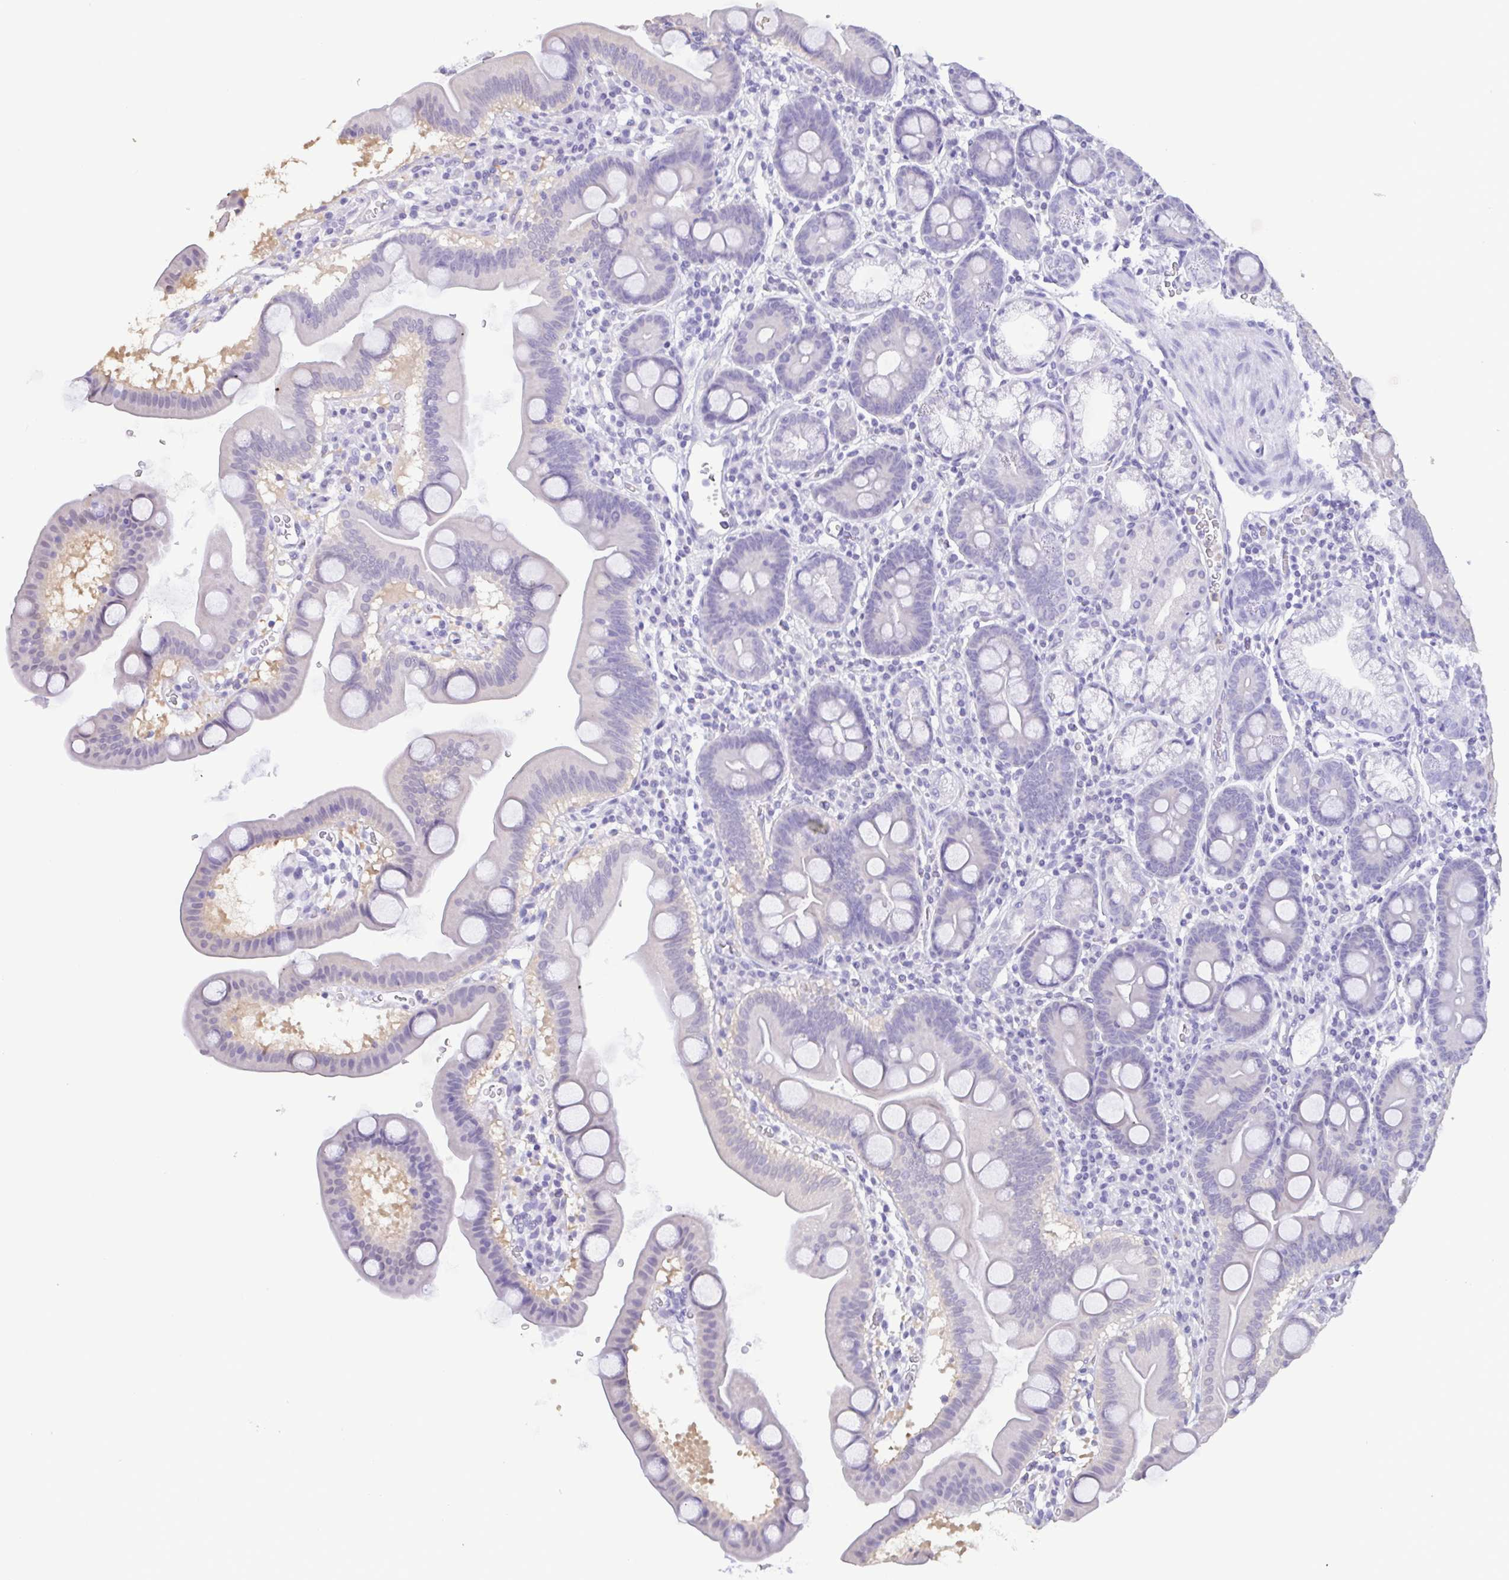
{"staining": {"intensity": "negative", "quantity": "none", "location": "none"}, "tissue": "duodenum", "cell_type": "Glandular cells", "image_type": "normal", "snomed": [{"axis": "morphology", "description": "Normal tissue, NOS"}, {"axis": "topography", "description": "Duodenum"}], "caption": "Immunohistochemistry photomicrograph of unremarkable duodenum stained for a protein (brown), which demonstrates no expression in glandular cells. The staining is performed using DAB (3,3'-diaminobenzidine) brown chromogen with nuclei counter-stained in using hematoxylin.", "gene": "LDHC", "patient": {"sex": "male", "age": 59}}